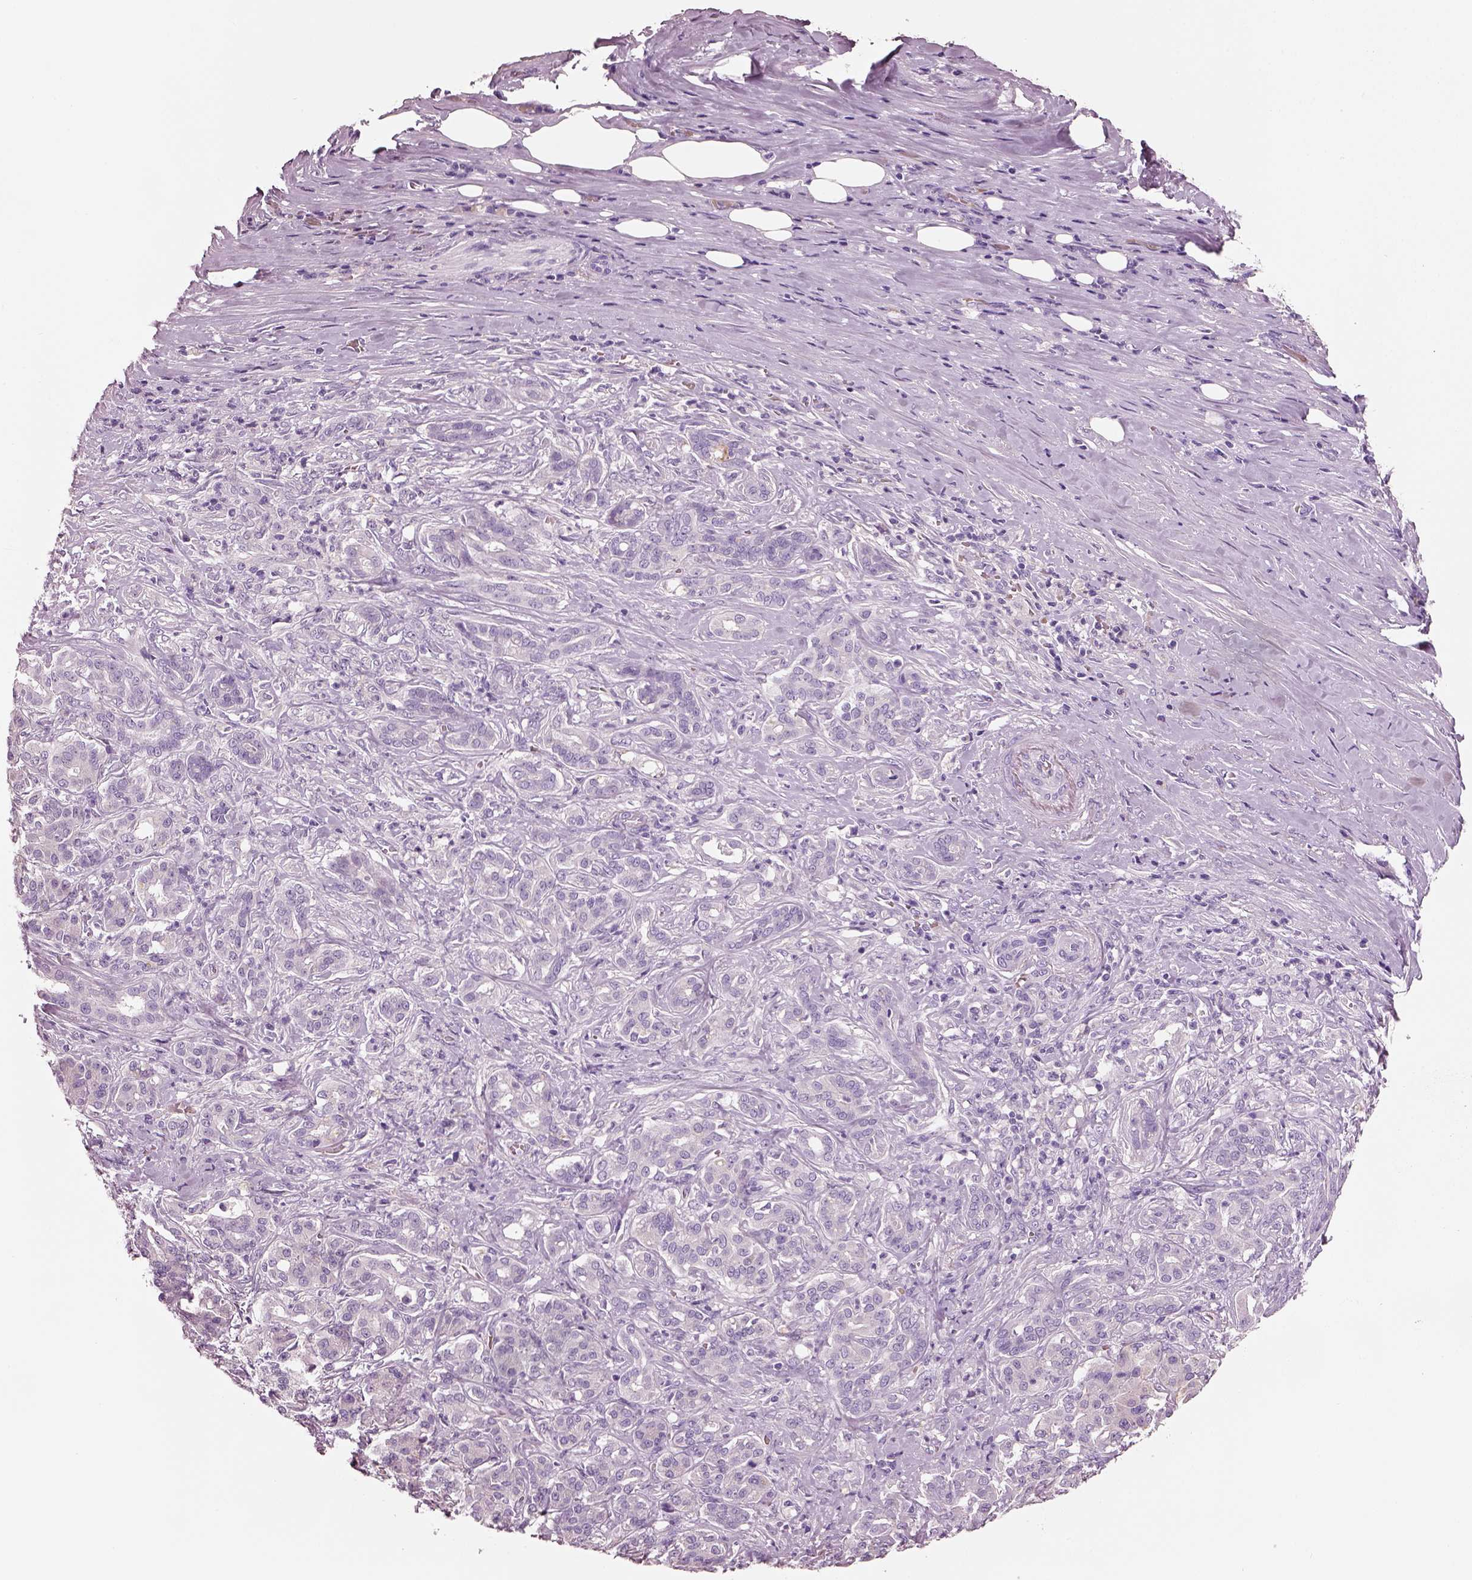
{"staining": {"intensity": "negative", "quantity": "none", "location": "none"}, "tissue": "pancreatic cancer", "cell_type": "Tumor cells", "image_type": "cancer", "snomed": [{"axis": "morphology", "description": "Normal tissue, NOS"}, {"axis": "morphology", "description": "Inflammation, NOS"}, {"axis": "morphology", "description": "Adenocarcinoma, NOS"}, {"axis": "topography", "description": "Pancreas"}], "caption": "A micrograph of human pancreatic cancer (adenocarcinoma) is negative for staining in tumor cells. The staining was performed using DAB to visualize the protein expression in brown, while the nuclei were stained in blue with hematoxylin (Magnification: 20x).", "gene": "ELSPBP1", "patient": {"sex": "male", "age": 57}}